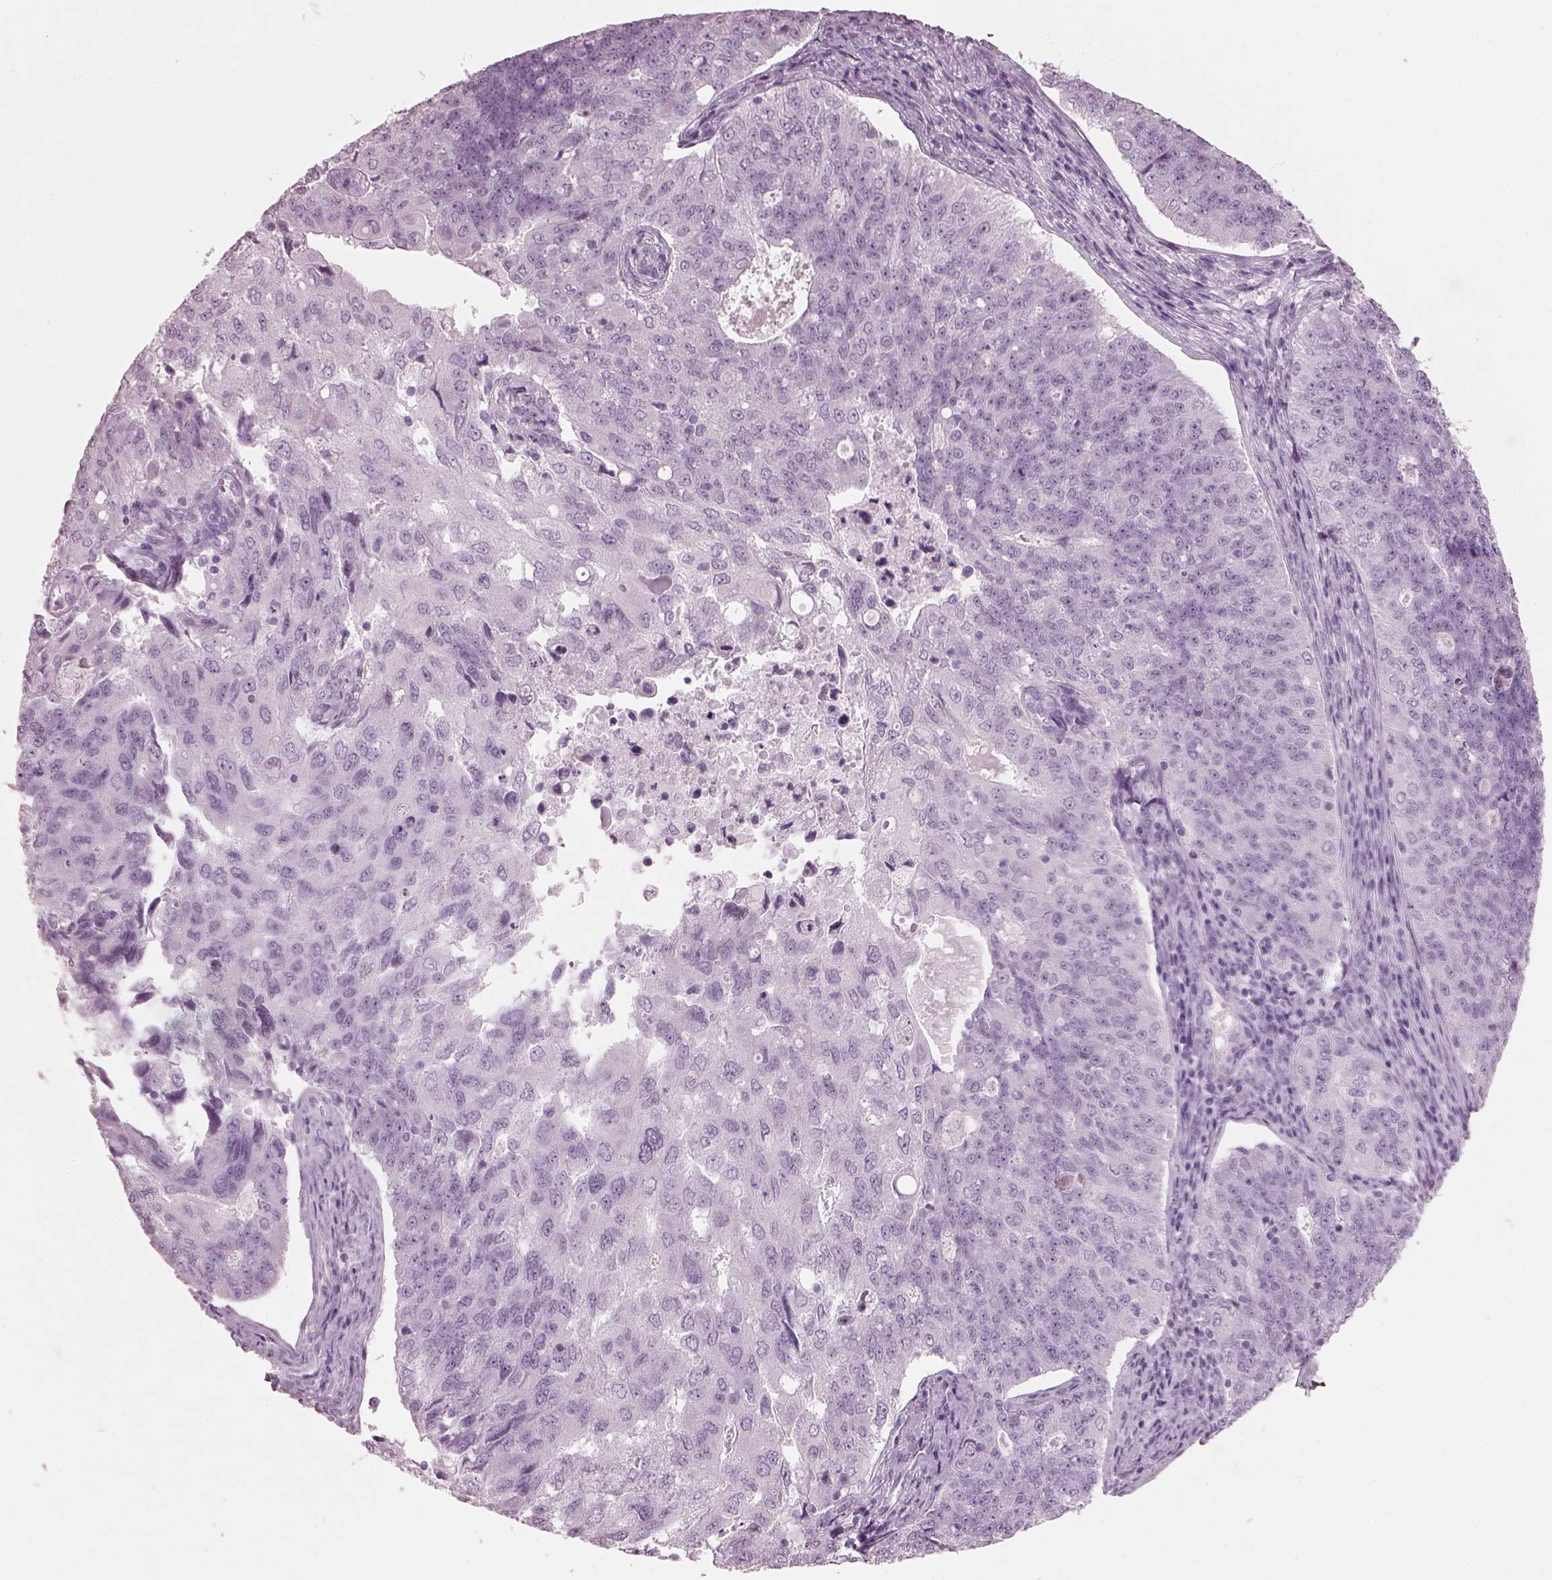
{"staining": {"intensity": "negative", "quantity": "none", "location": "none"}, "tissue": "endometrial cancer", "cell_type": "Tumor cells", "image_type": "cancer", "snomed": [{"axis": "morphology", "description": "Adenocarcinoma, NOS"}, {"axis": "topography", "description": "Endometrium"}], "caption": "There is no significant staining in tumor cells of endometrial adenocarcinoma. (Stains: DAB IHC with hematoxylin counter stain, Microscopy: brightfield microscopy at high magnification).", "gene": "HYDIN", "patient": {"sex": "female", "age": 43}}